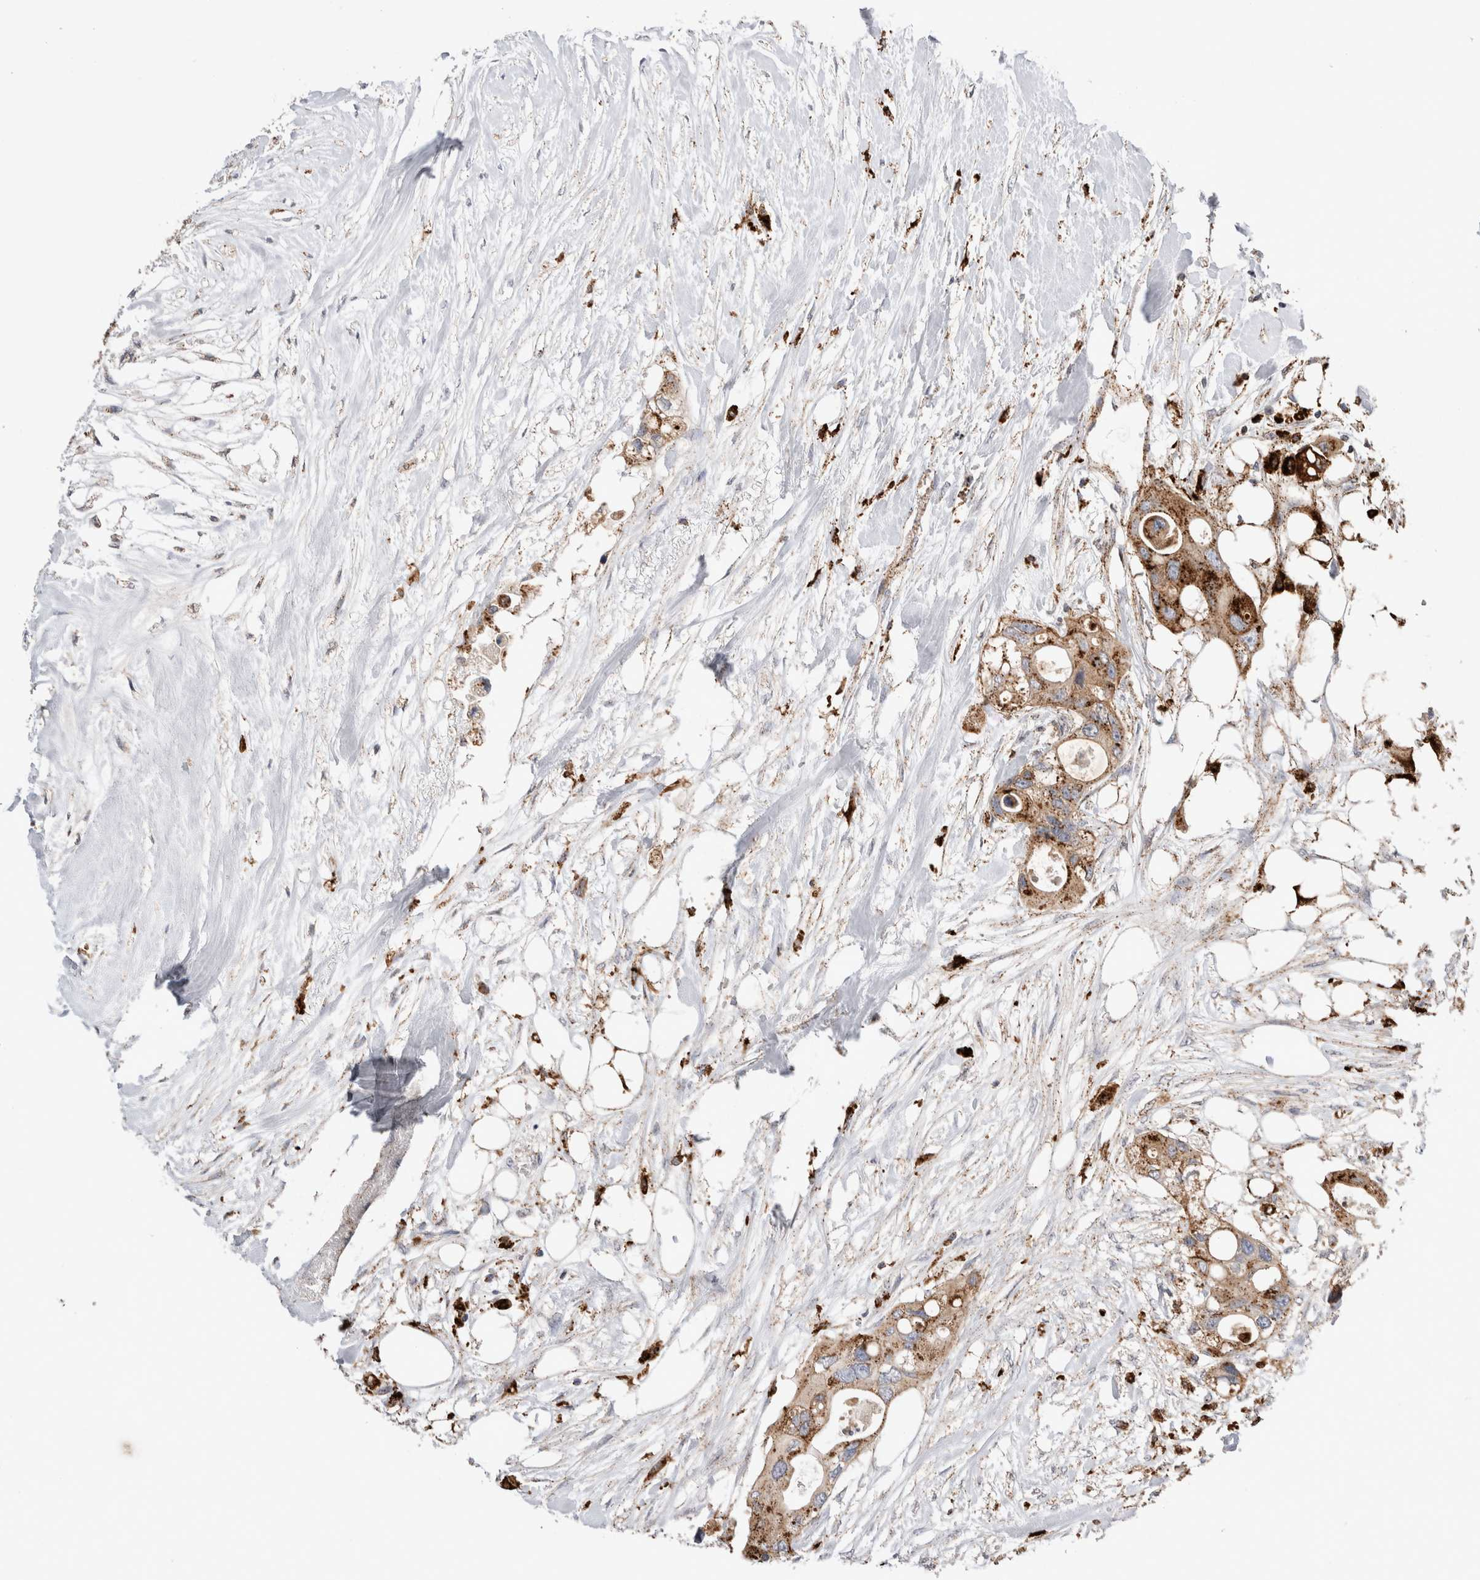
{"staining": {"intensity": "moderate", "quantity": ">75%", "location": "cytoplasmic/membranous"}, "tissue": "colorectal cancer", "cell_type": "Tumor cells", "image_type": "cancer", "snomed": [{"axis": "morphology", "description": "Adenocarcinoma, NOS"}, {"axis": "topography", "description": "Colon"}], "caption": "DAB (3,3'-diaminobenzidine) immunohistochemical staining of colorectal cancer (adenocarcinoma) demonstrates moderate cytoplasmic/membranous protein positivity in about >75% of tumor cells.", "gene": "CTSA", "patient": {"sex": "female", "age": 57}}